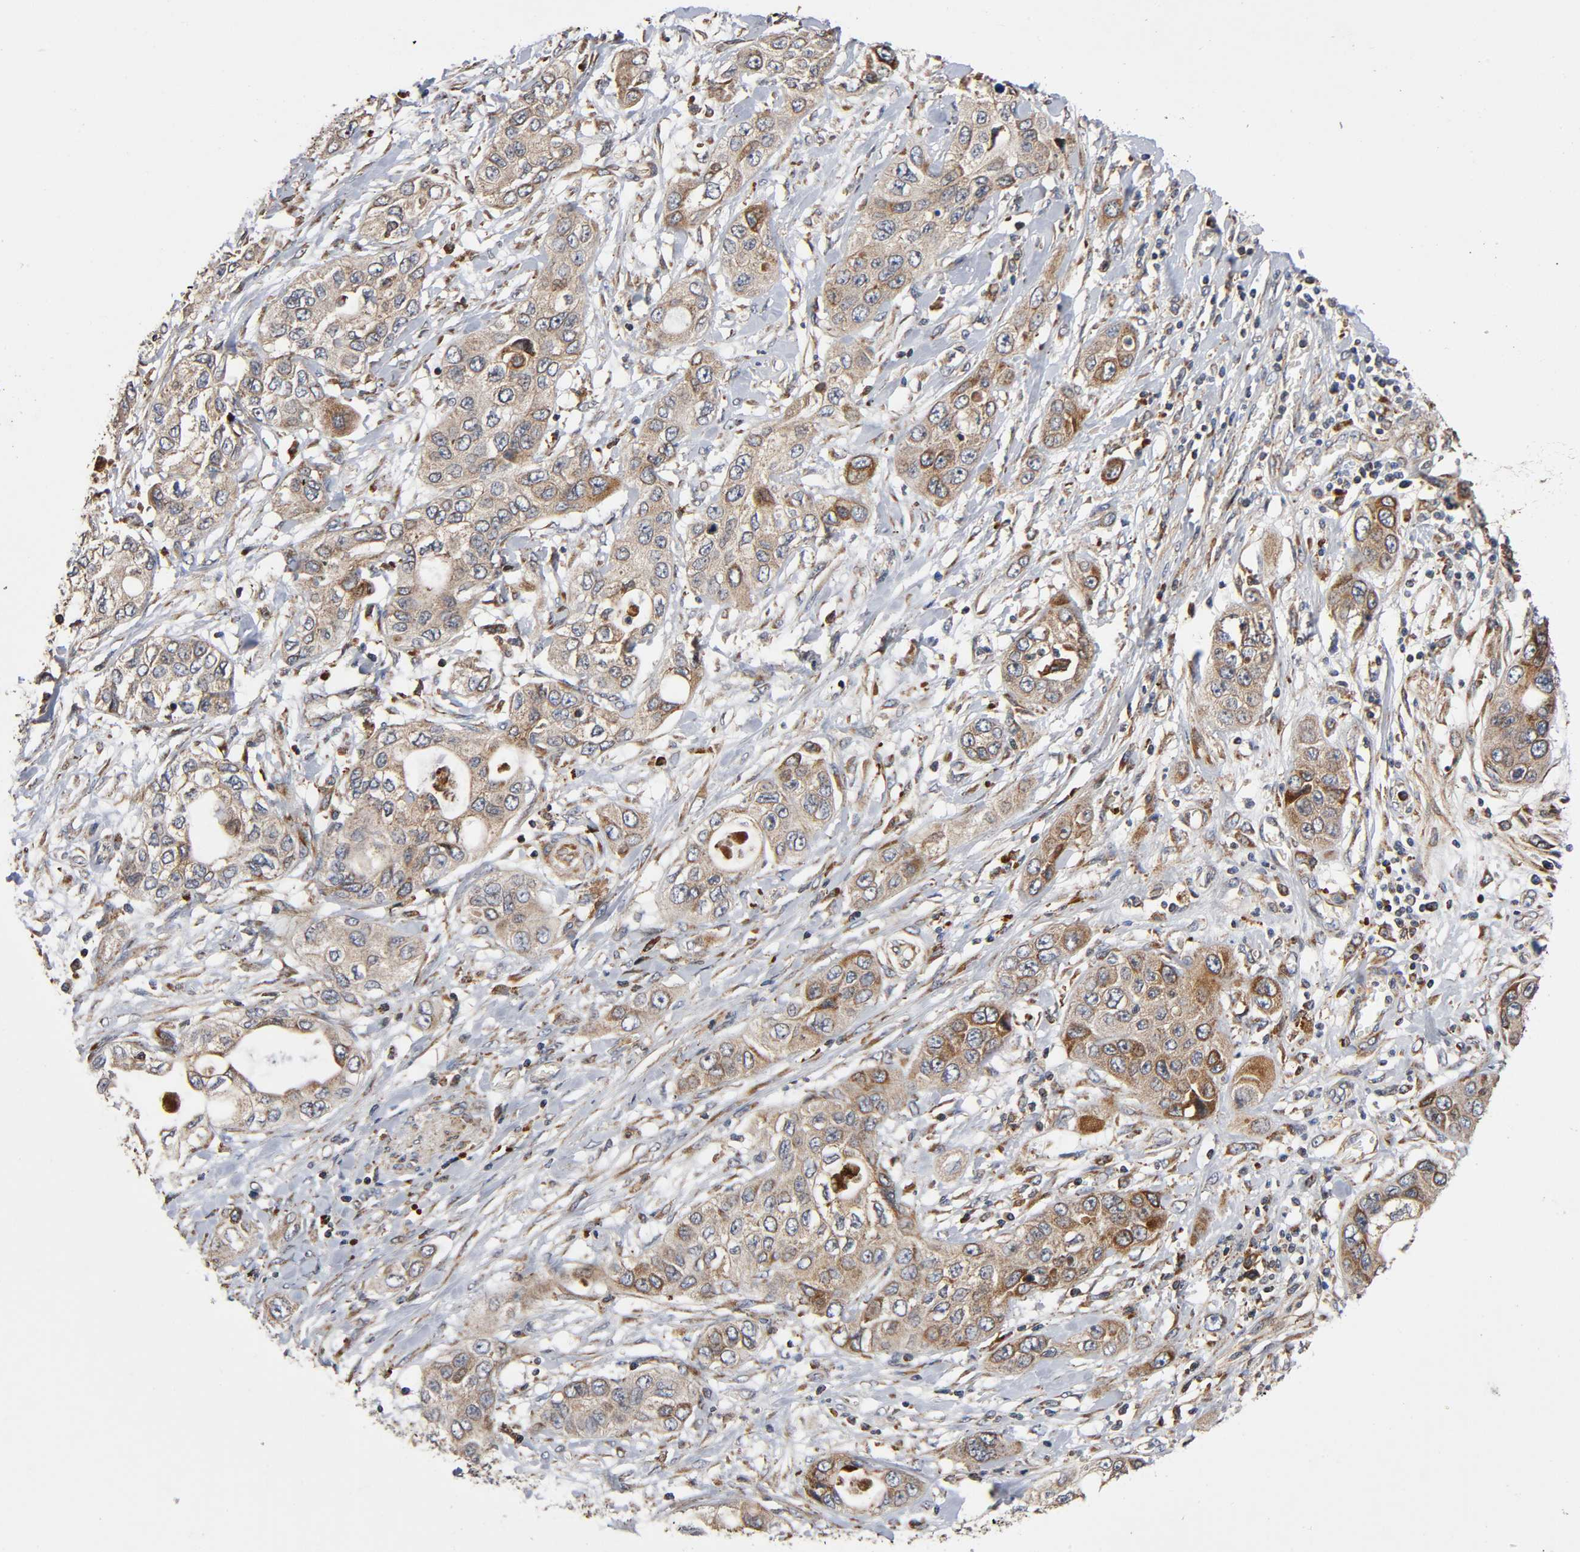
{"staining": {"intensity": "weak", "quantity": ">75%", "location": "cytoplasmic/membranous"}, "tissue": "pancreatic cancer", "cell_type": "Tumor cells", "image_type": "cancer", "snomed": [{"axis": "morphology", "description": "Adenocarcinoma, NOS"}, {"axis": "topography", "description": "Pancreas"}], "caption": "IHC staining of pancreatic cancer (adenocarcinoma), which demonstrates low levels of weak cytoplasmic/membranous expression in about >75% of tumor cells indicating weak cytoplasmic/membranous protein expression. The staining was performed using DAB (3,3'-diaminobenzidine) (brown) for protein detection and nuclei were counterstained in hematoxylin (blue).", "gene": "MAP3K1", "patient": {"sex": "female", "age": 70}}